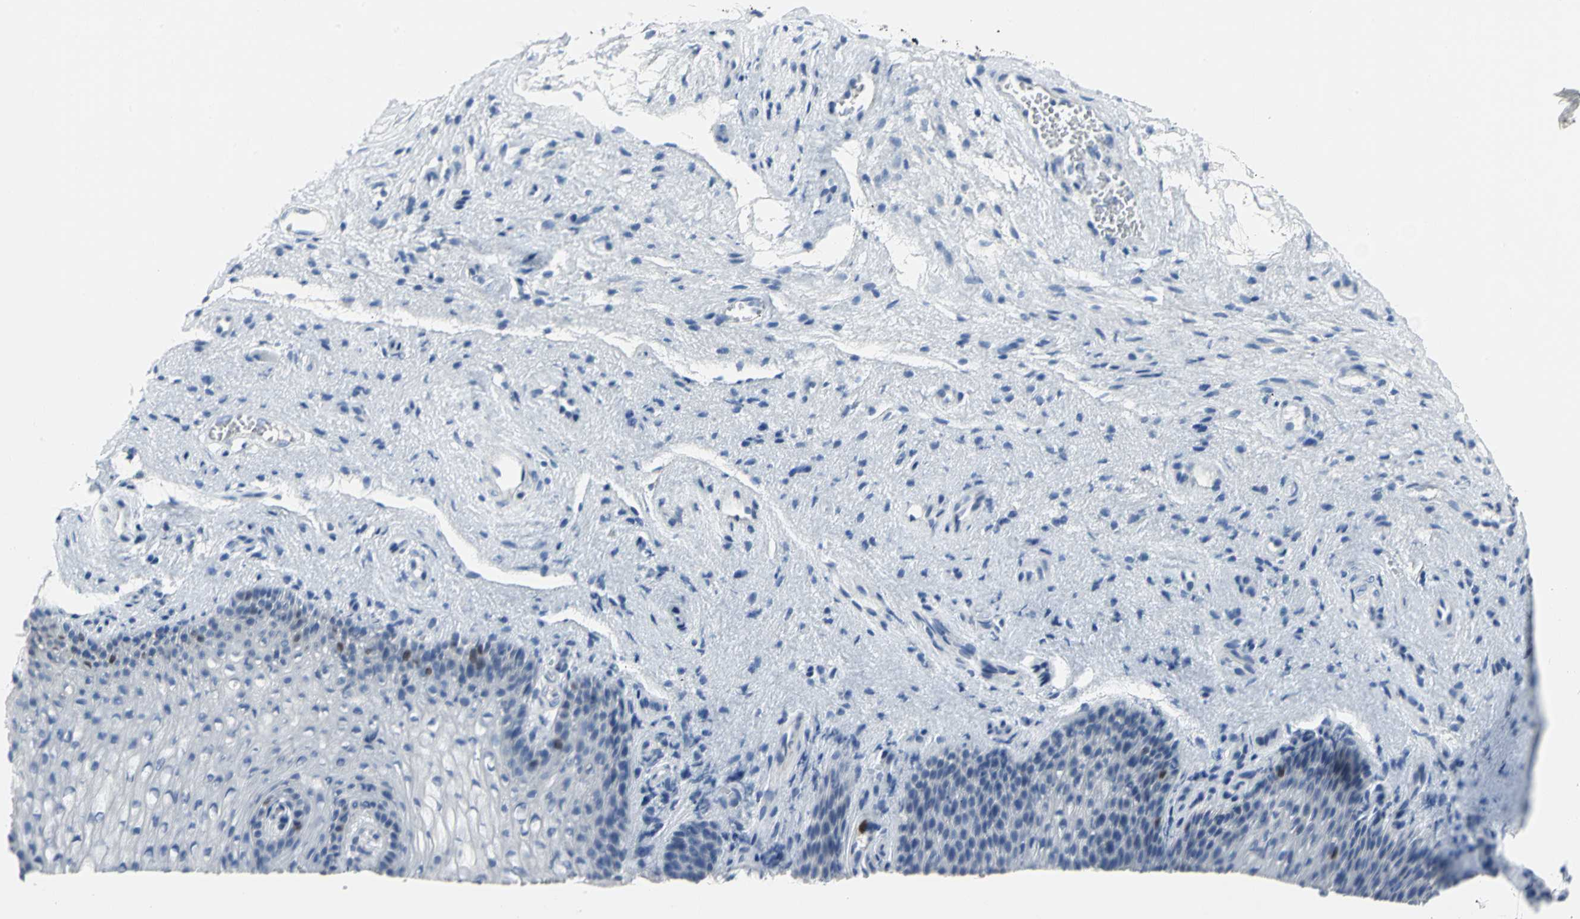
{"staining": {"intensity": "moderate", "quantity": "<25%", "location": "nuclear"}, "tissue": "vagina", "cell_type": "Squamous epithelial cells", "image_type": "normal", "snomed": [{"axis": "morphology", "description": "Normal tissue, NOS"}, {"axis": "topography", "description": "Vagina"}], "caption": "Protein staining of unremarkable vagina demonstrates moderate nuclear staining in approximately <25% of squamous epithelial cells.", "gene": "MCM3", "patient": {"sex": "female", "age": 34}}